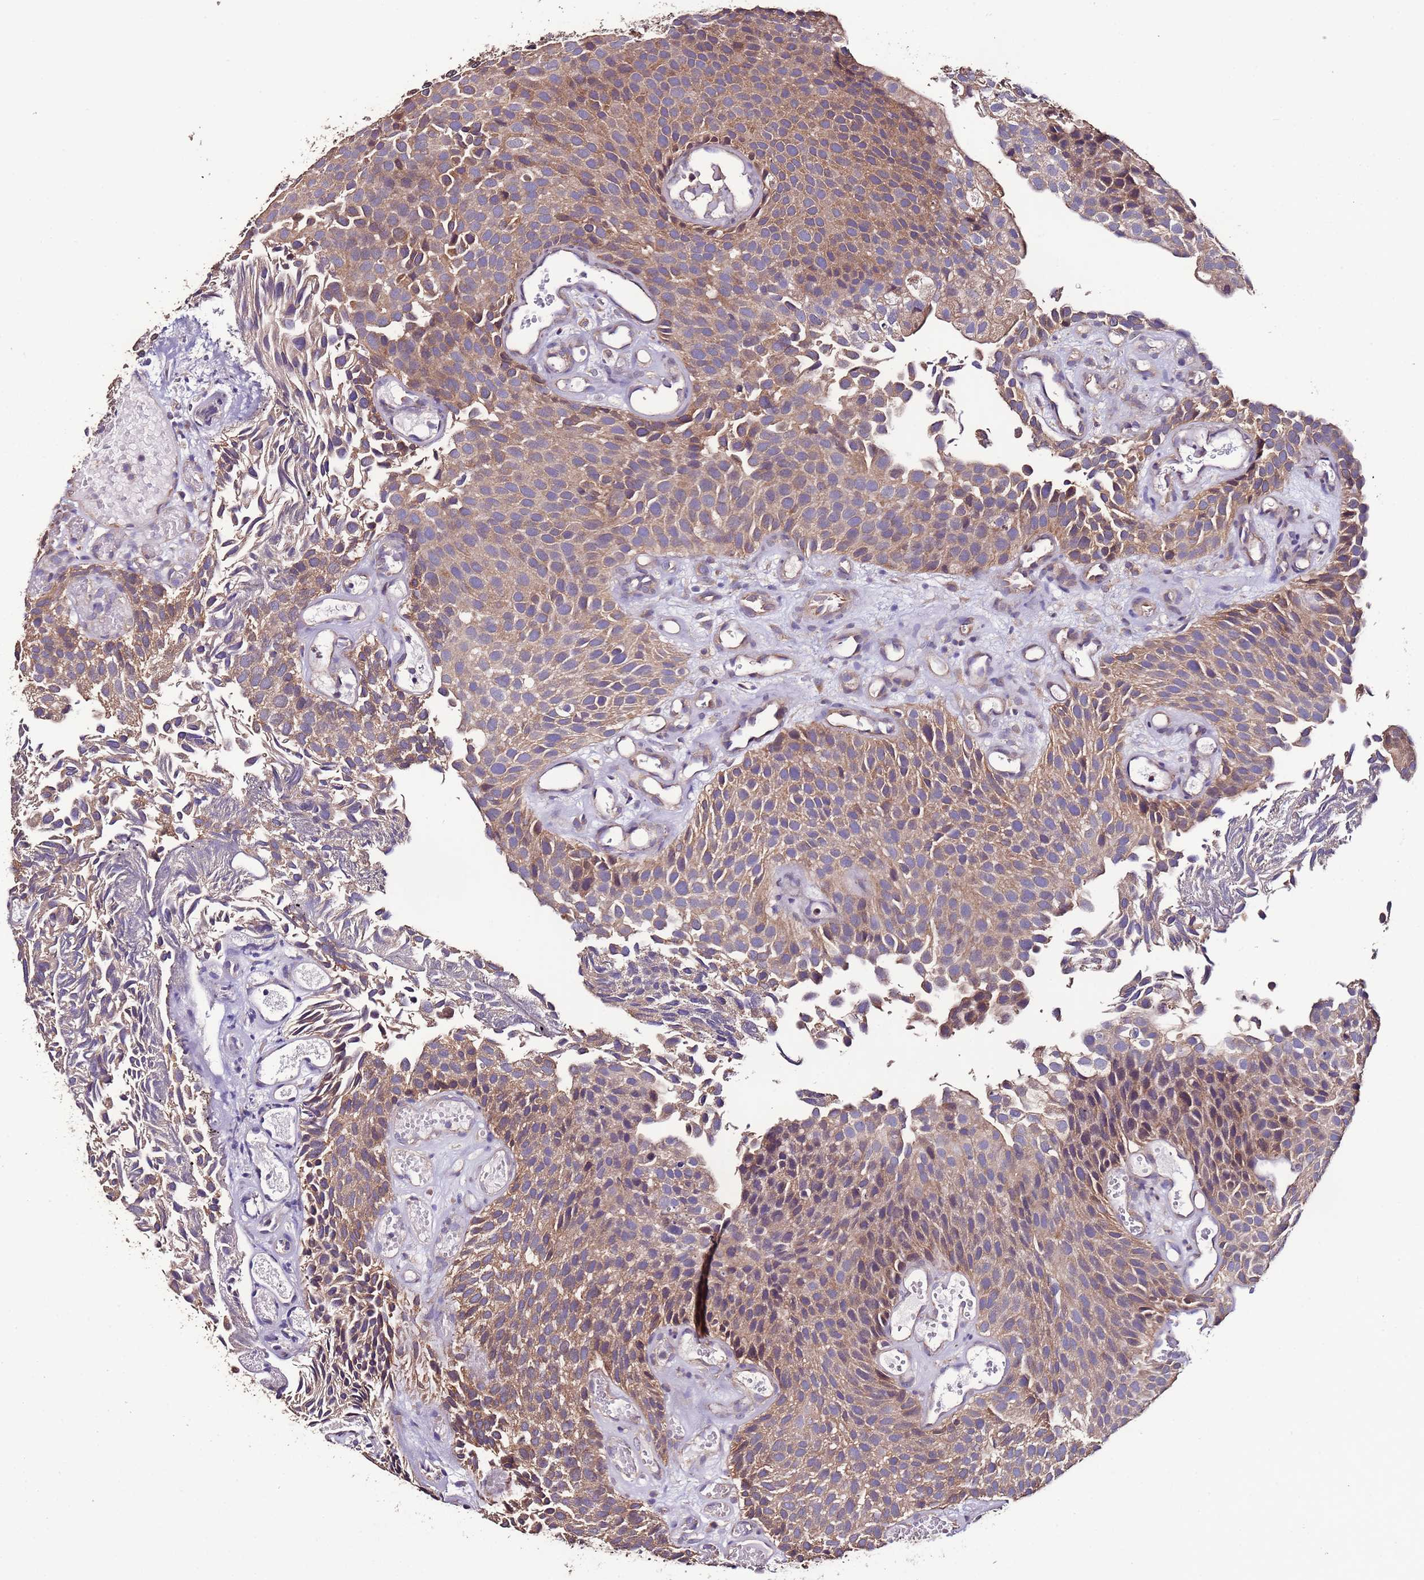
{"staining": {"intensity": "weak", "quantity": "25%-75%", "location": "cytoplasmic/membranous"}, "tissue": "urothelial cancer", "cell_type": "Tumor cells", "image_type": "cancer", "snomed": [{"axis": "morphology", "description": "Urothelial carcinoma, Low grade"}, {"axis": "topography", "description": "Urinary bladder"}], "caption": "An image of human low-grade urothelial carcinoma stained for a protein shows weak cytoplasmic/membranous brown staining in tumor cells. The staining was performed using DAB to visualize the protein expression in brown, while the nuclei were stained in blue with hematoxylin (Magnification: 20x).", "gene": "SLC41A3", "patient": {"sex": "male", "age": 89}}